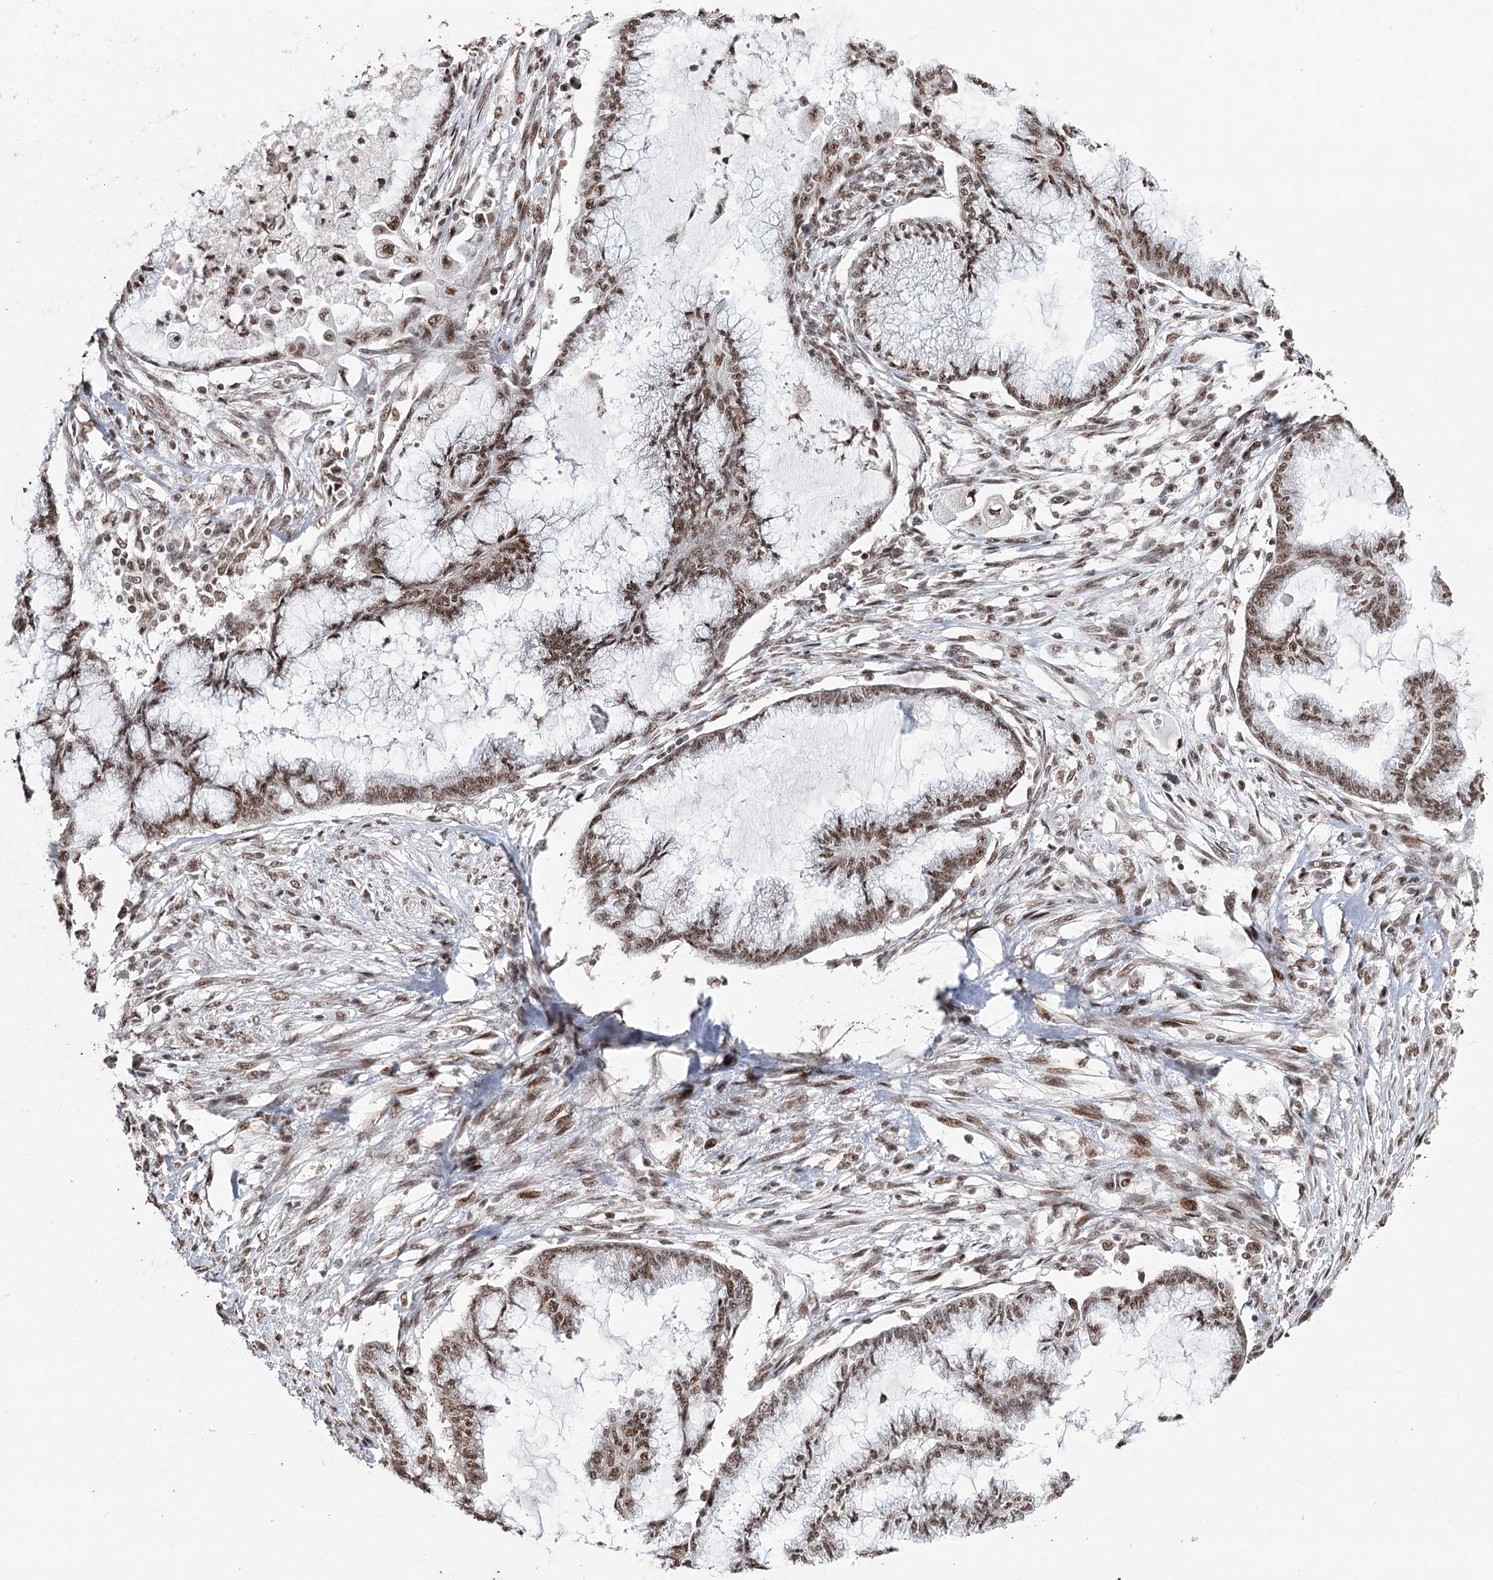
{"staining": {"intensity": "moderate", "quantity": ">75%", "location": "nuclear"}, "tissue": "endometrial cancer", "cell_type": "Tumor cells", "image_type": "cancer", "snomed": [{"axis": "morphology", "description": "Adenocarcinoma, NOS"}, {"axis": "topography", "description": "Endometrium"}], "caption": "Human endometrial cancer stained for a protein (brown) displays moderate nuclear positive positivity in about >75% of tumor cells.", "gene": "PDCD4", "patient": {"sex": "female", "age": 86}}